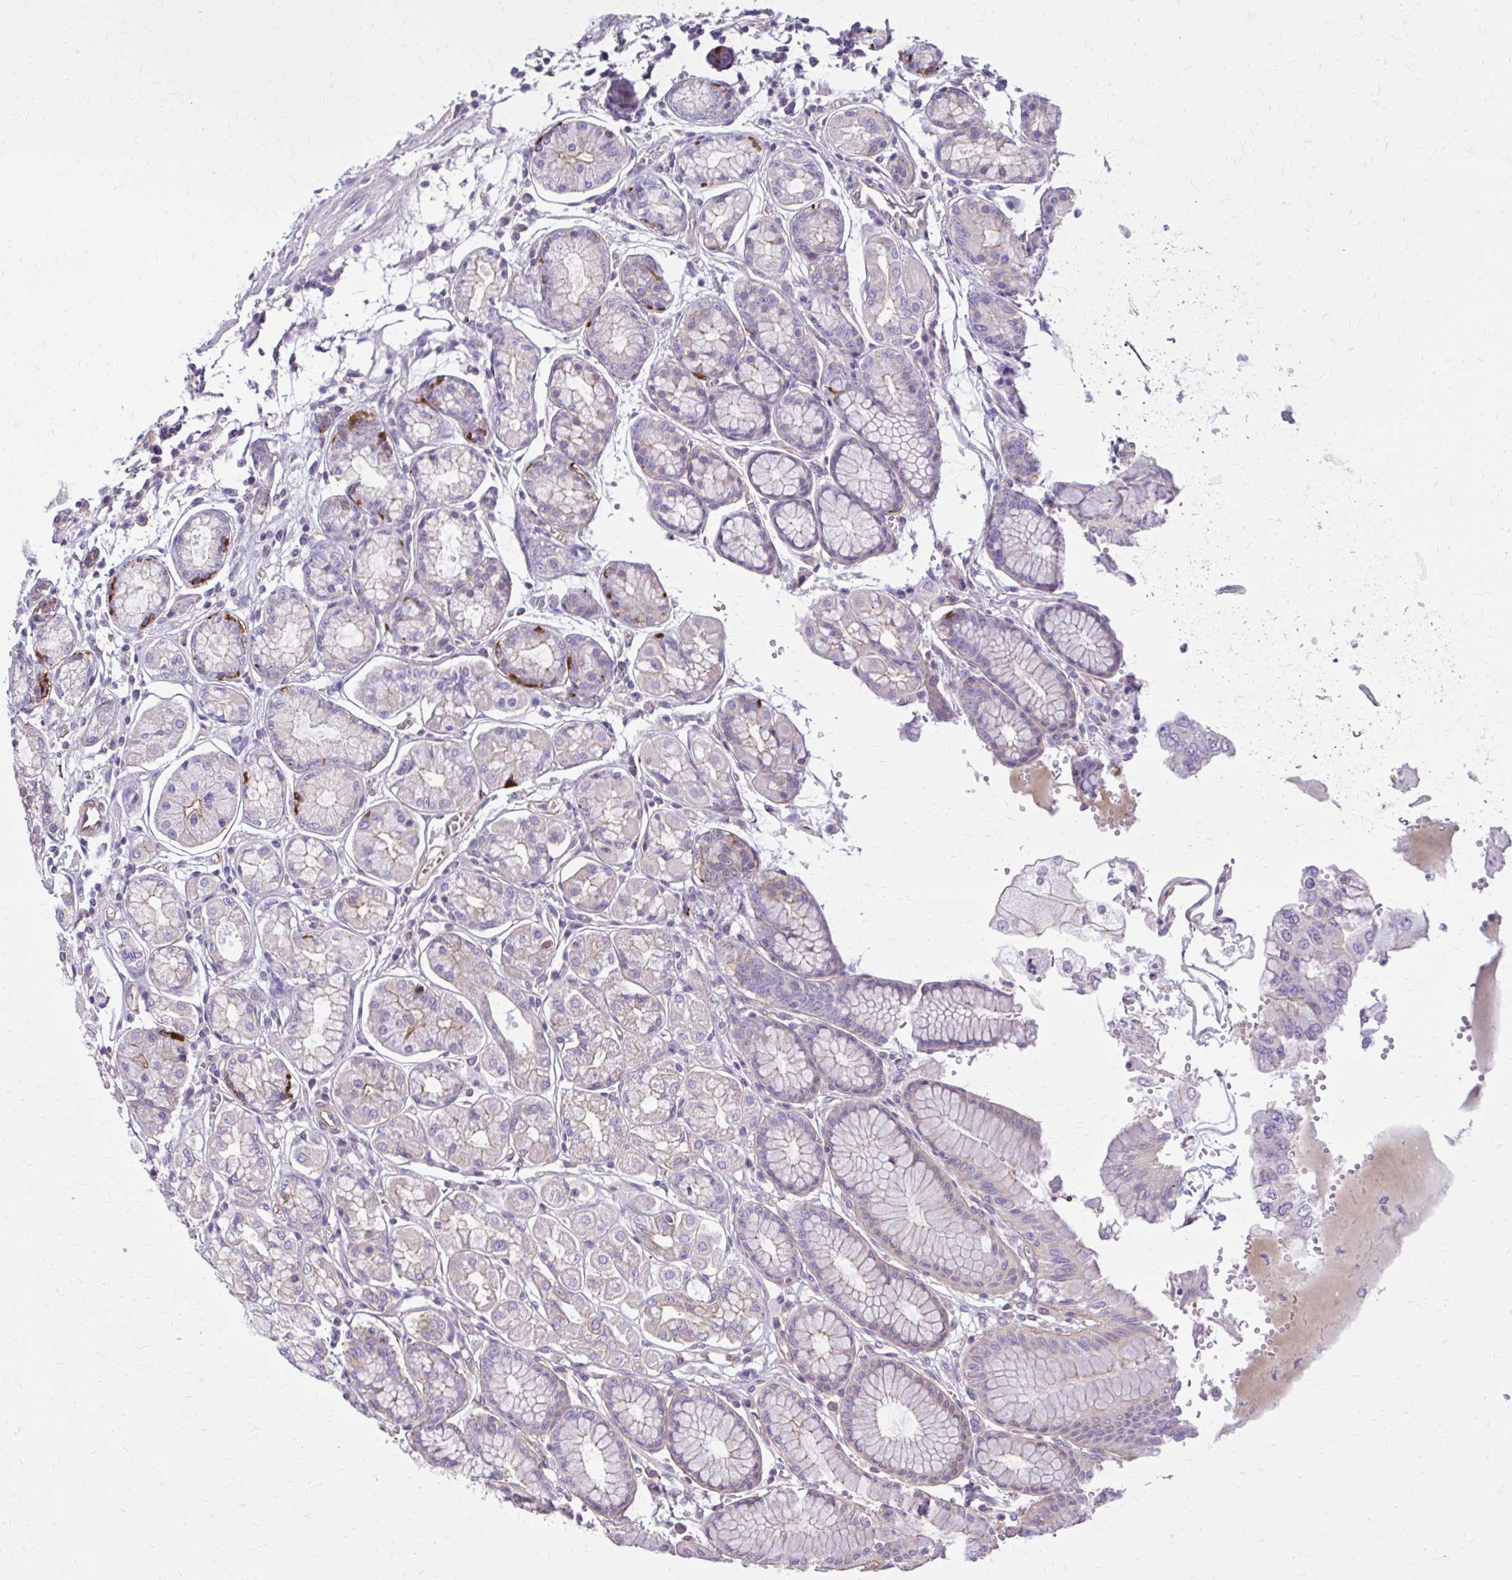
{"staining": {"intensity": "strong", "quantity": "<25%", "location": "nuclear"}, "tissue": "stomach", "cell_type": "Glandular cells", "image_type": "normal", "snomed": [{"axis": "morphology", "description": "Normal tissue, NOS"}, {"axis": "topography", "description": "Stomach"}, {"axis": "topography", "description": "Stomach, lower"}], "caption": "An image of human stomach stained for a protein displays strong nuclear brown staining in glandular cells. (Stains: DAB (3,3'-diaminobenzidine) in brown, nuclei in blue, Microscopy: brightfield microscopy at high magnification).", "gene": "RUNDC3B", "patient": {"sex": "male", "age": 76}}